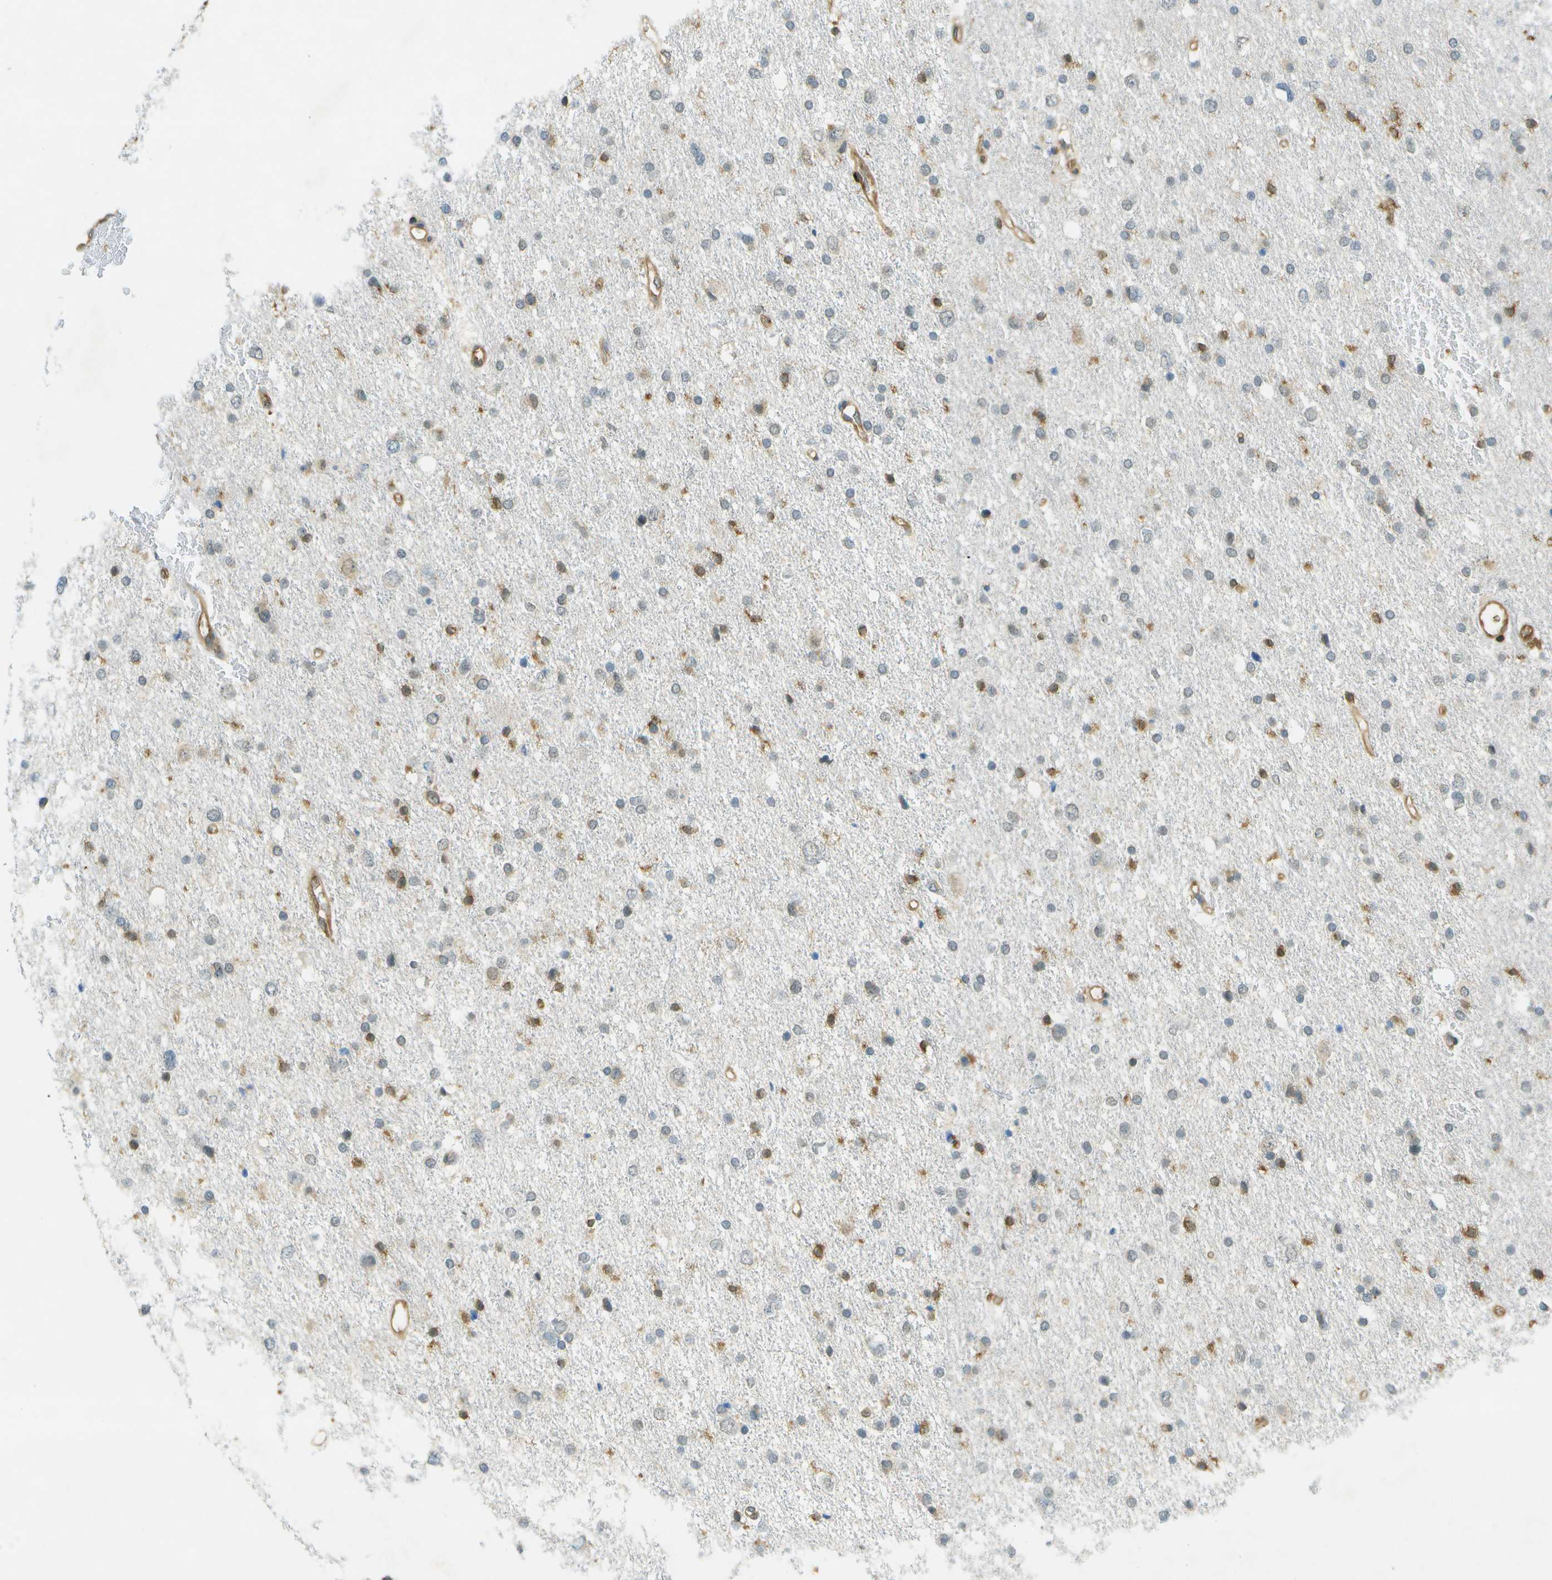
{"staining": {"intensity": "weak", "quantity": "<25%", "location": "cytoplasmic/membranous"}, "tissue": "glioma", "cell_type": "Tumor cells", "image_type": "cancer", "snomed": [{"axis": "morphology", "description": "Glioma, malignant, Low grade"}, {"axis": "topography", "description": "Brain"}], "caption": "This is an immunohistochemistry (IHC) histopathology image of human glioma. There is no expression in tumor cells.", "gene": "TMTC1", "patient": {"sex": "female", "age": 37}}